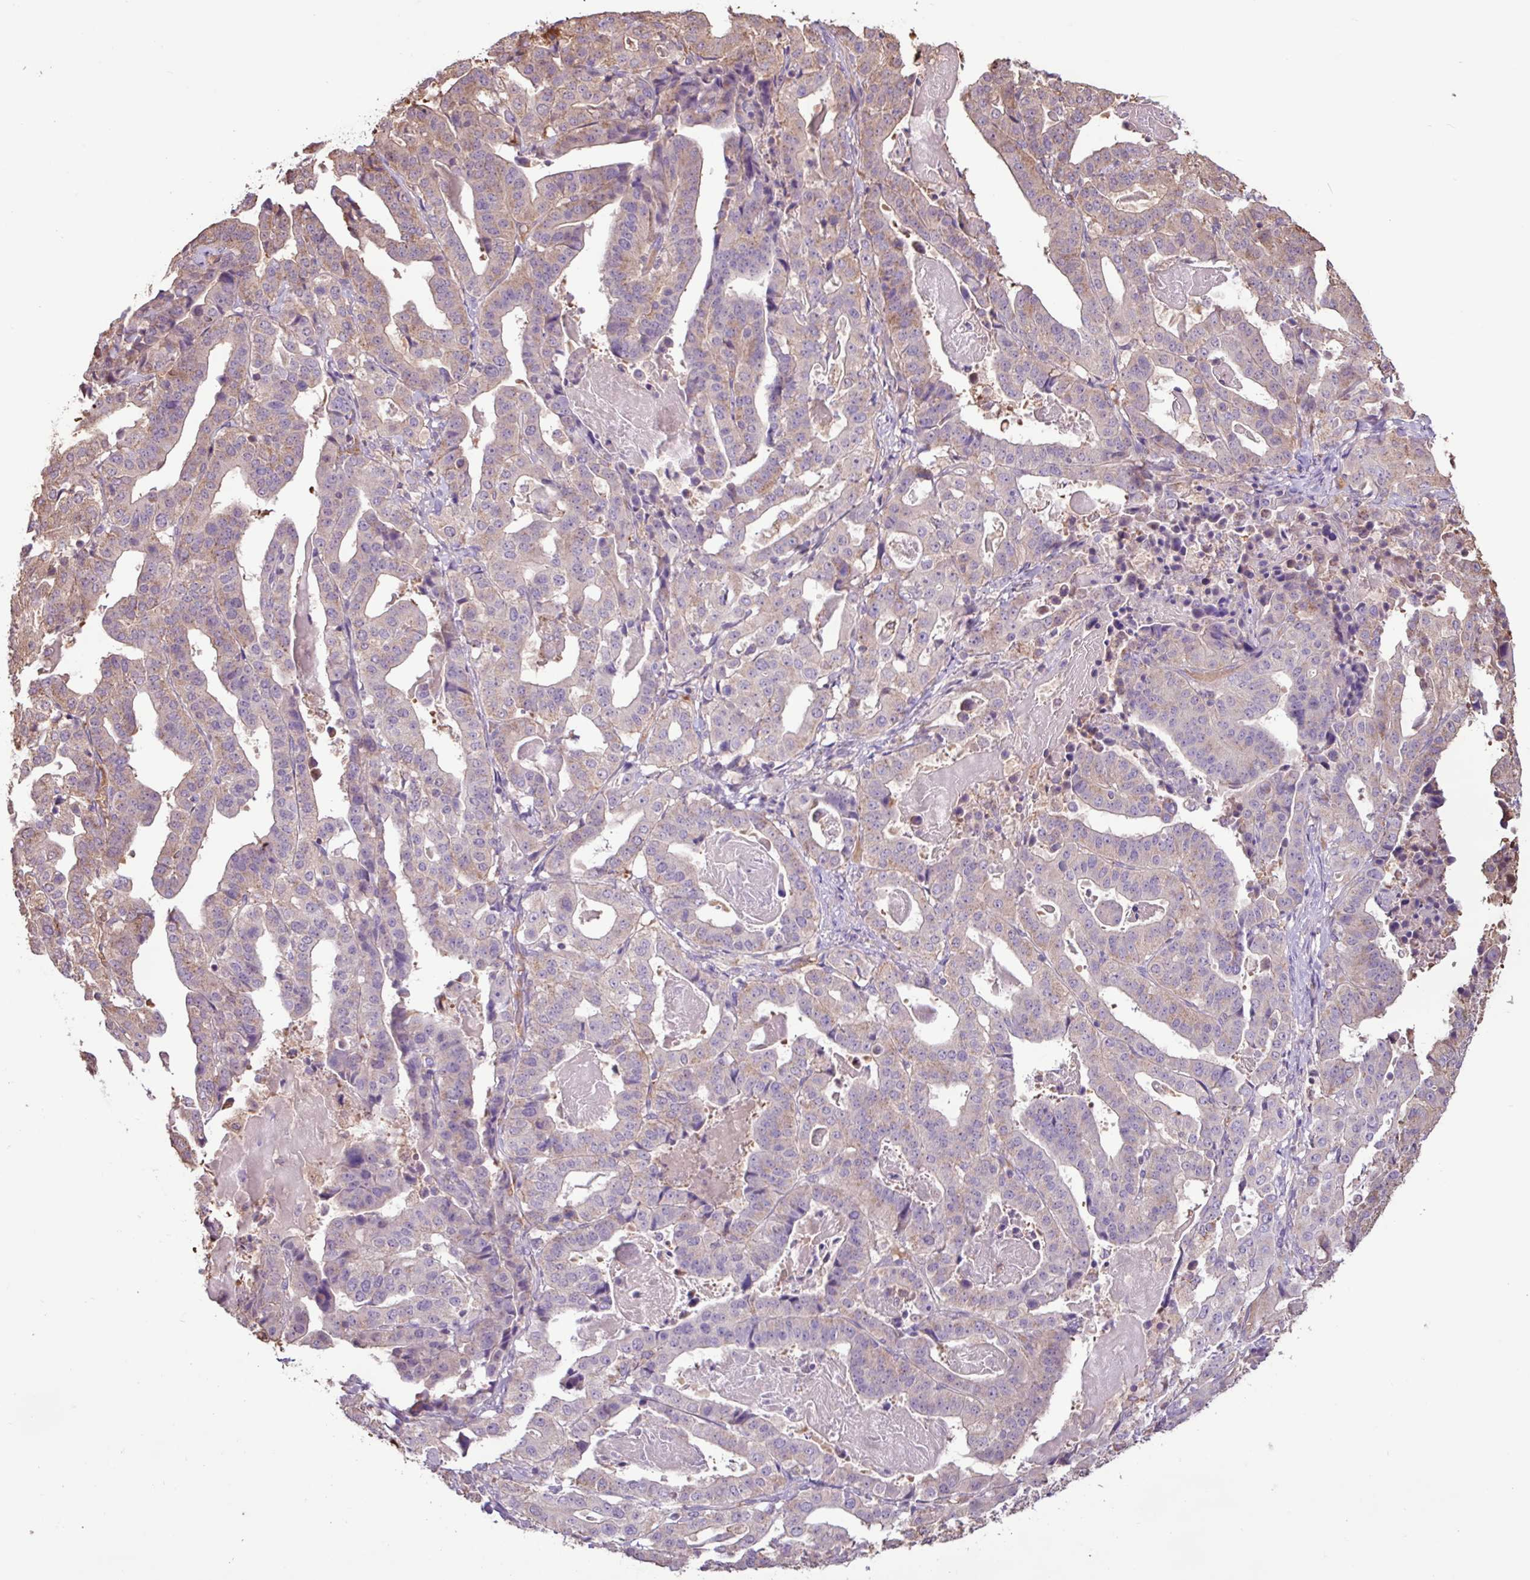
{"staining": {"intensity": "weak", "quantity": "25%-75%", "location": "cytoplasmic/membranous"}, "tissue": "stomach cancer", "cell_type": "Tumor cells", "image_type": "cancer", "snomed": [{"axis": "morphology", "description": "Adenocarcinoma, NOS"}, {"axis": "topography", "description": "Stomach"}], "caption": "Human stomach adenocarcinoma stained with a protein marker displays weak staining in tumor cells.", "gene": "CHST11", "patient": {"sex": "male", "age": 48}}